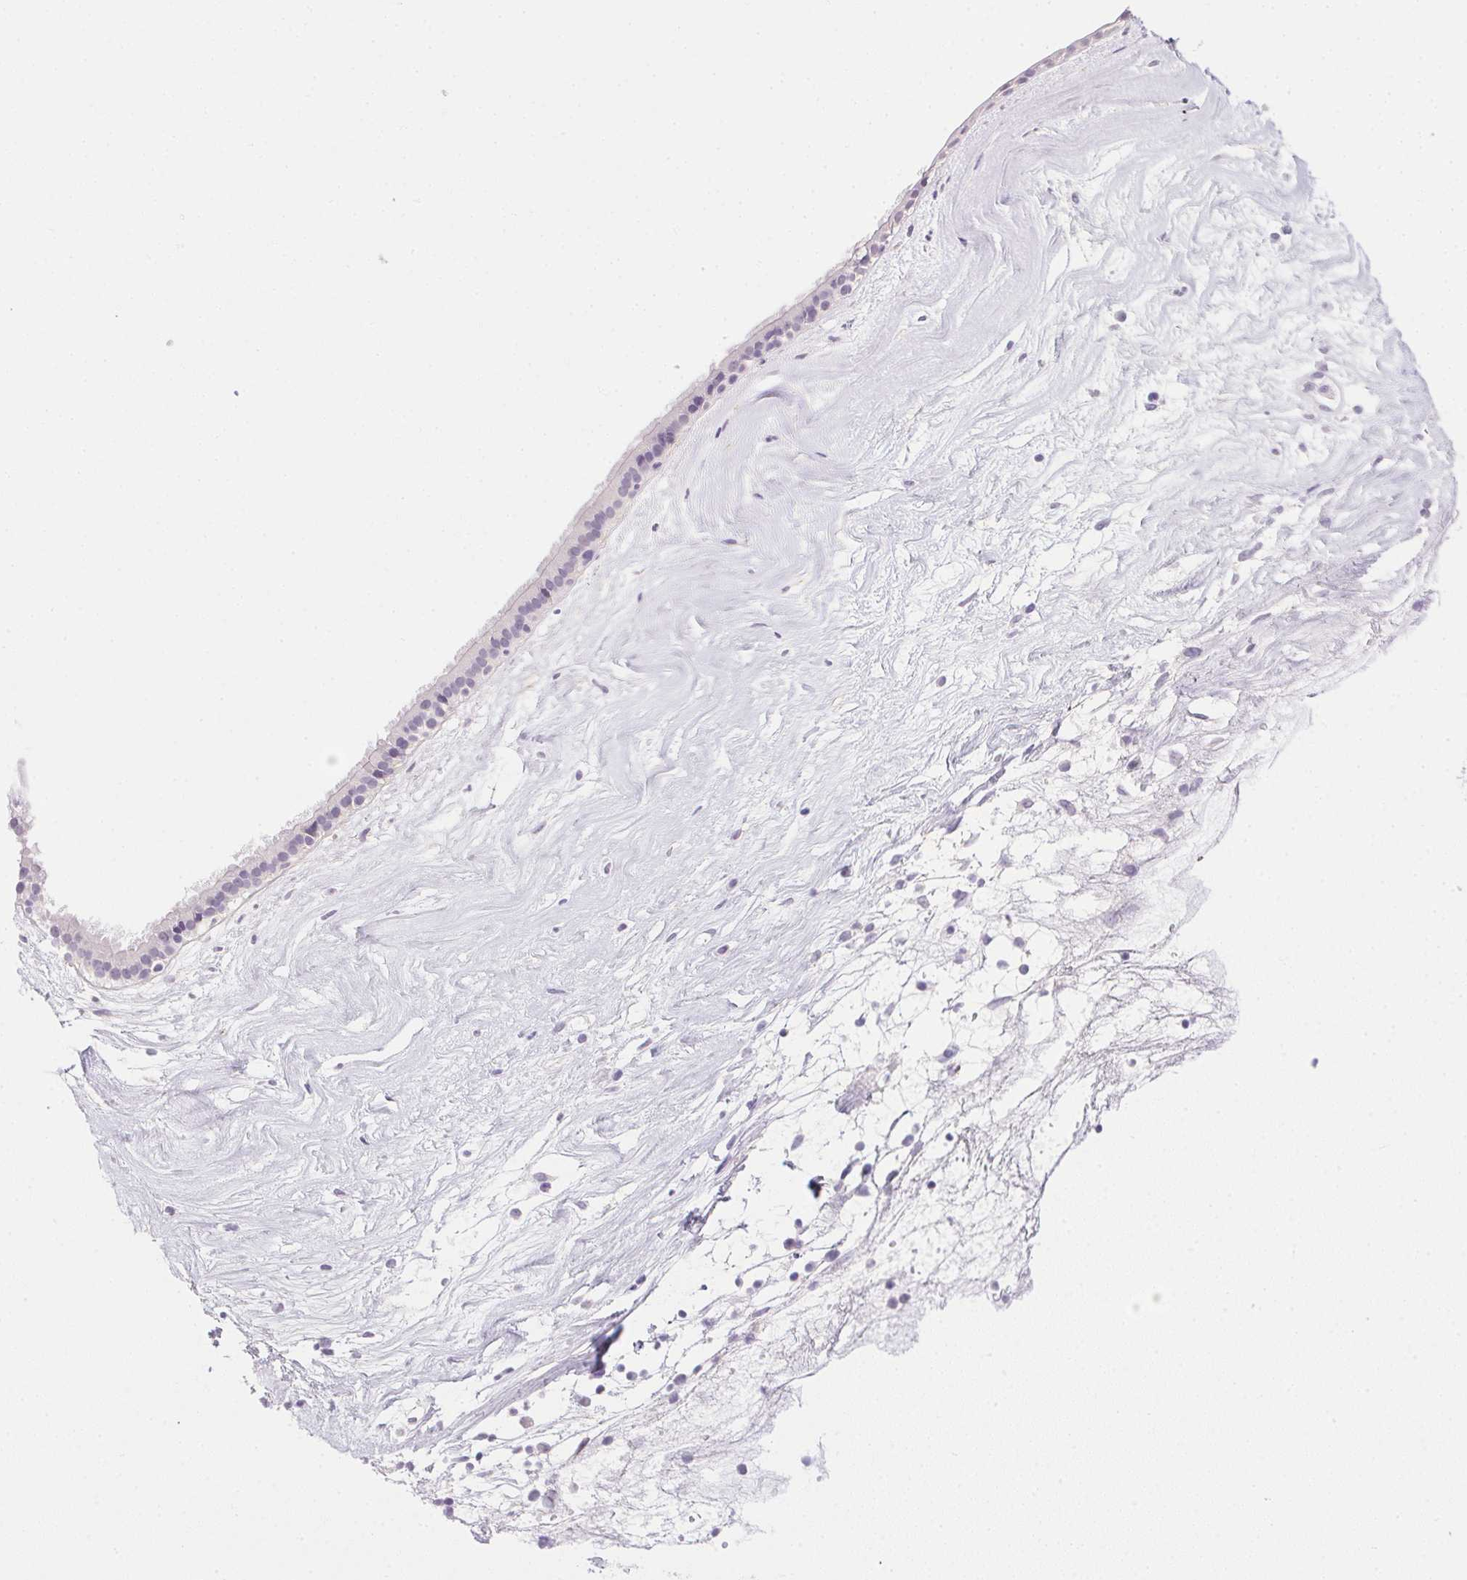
{"staining": {"intensity": "negative", "quantity": "none", "location": "none"}, "tissue": "nasopharynx", "cell_type": "Respiratory epithelial cells", "image_type": "normal", "snomed": [{"axis": "morphology", "description": "Normal tissue, NOS"}, {"axis": "topography", "description": "Nasopharynx"}], "caption": "Image shows no protein expression in respiratory epithelial cells of benign nasopharynx. Brightfield microscopy of immunohistochemistry (IHC) stained with DAB (brown) and hematoxylin (blue), captured at high magnification.", "gene": "PRL", "patient": {"sex": "male", "age": 24}}